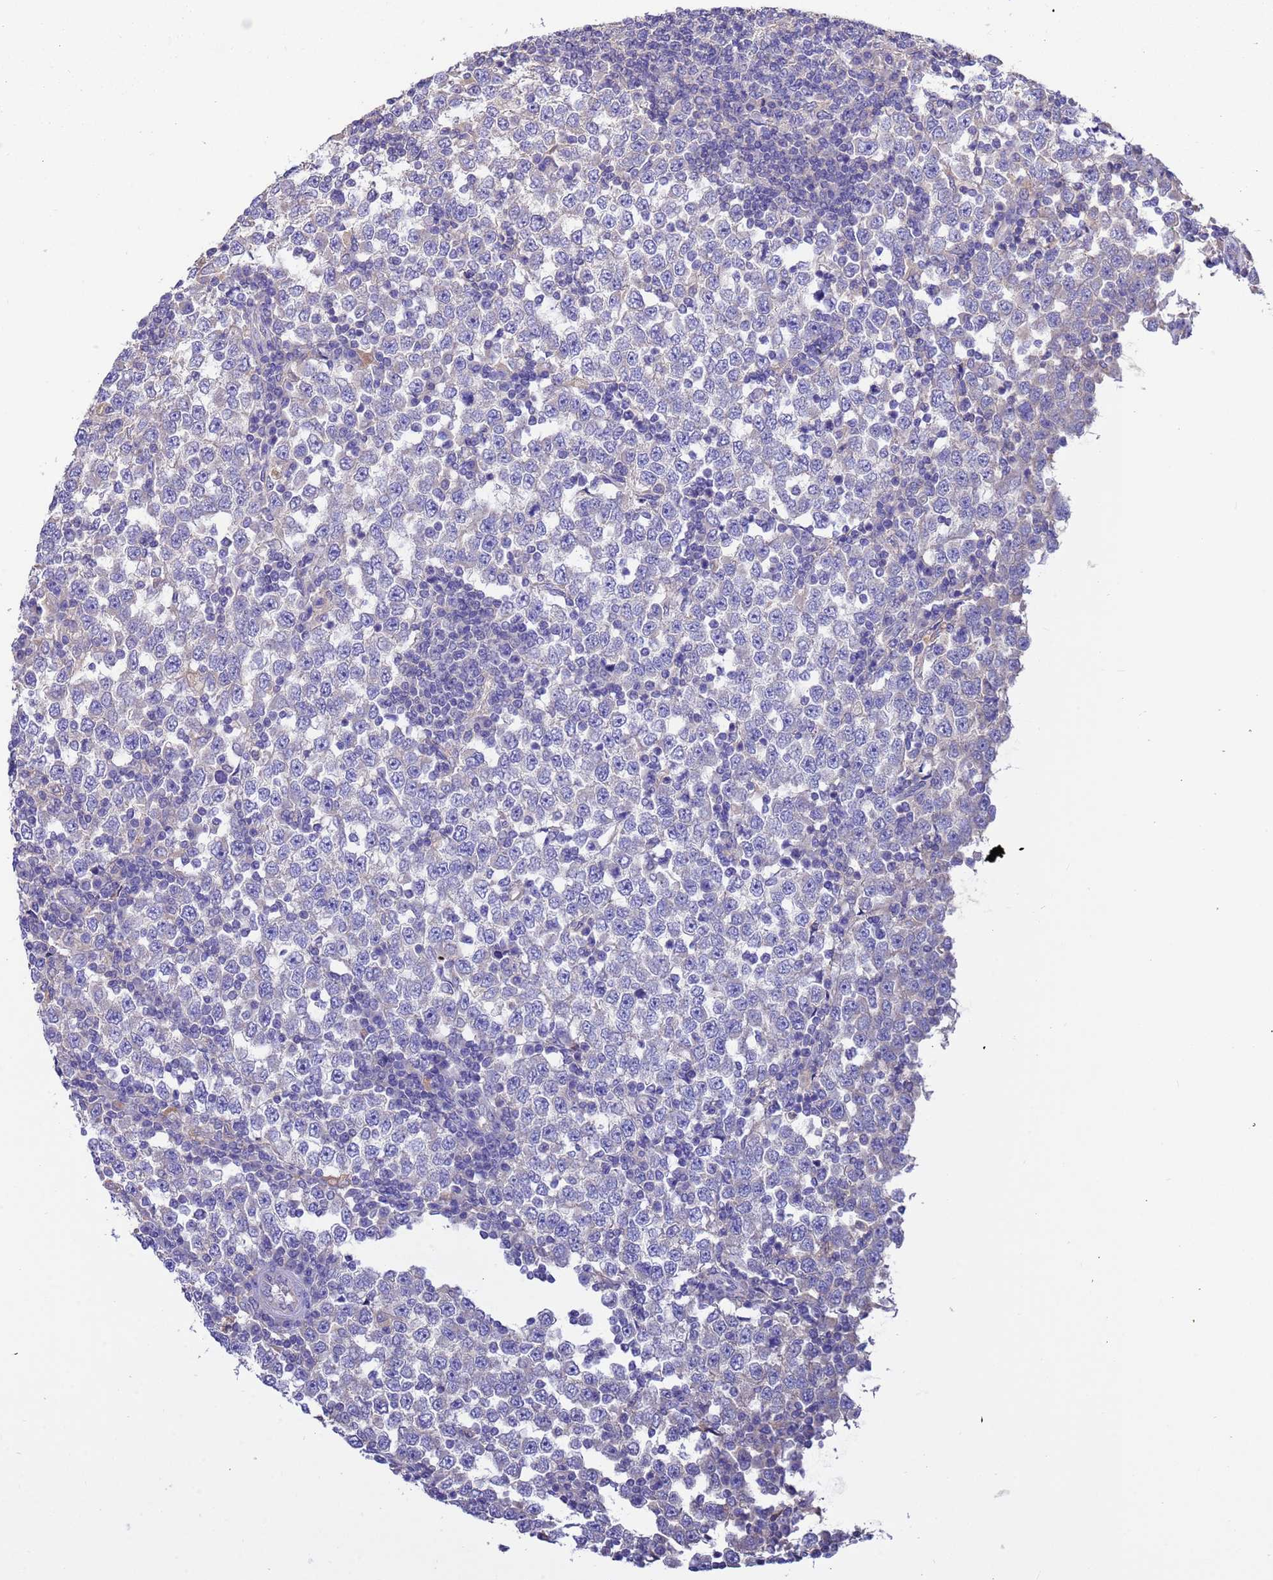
{"staining": {"intensity": "negative", "quantity": "none", "location": "none"}, "tissue": "testis cancer", "cell_type": "Tumor cells", "image_type": "cancer", "snomed": [{"axis": "morphology", "description": "Seminoma, NOS"}, {"axis": "topography", "description": "Testis"}], "caption": "DAB (3,3'-diaminobenzidine) immunohistochemical staining of human testis cancer displays no significant staining in tumor cells.", "gene": "SRL", "patient": {"sex": "male", "age": 65}}